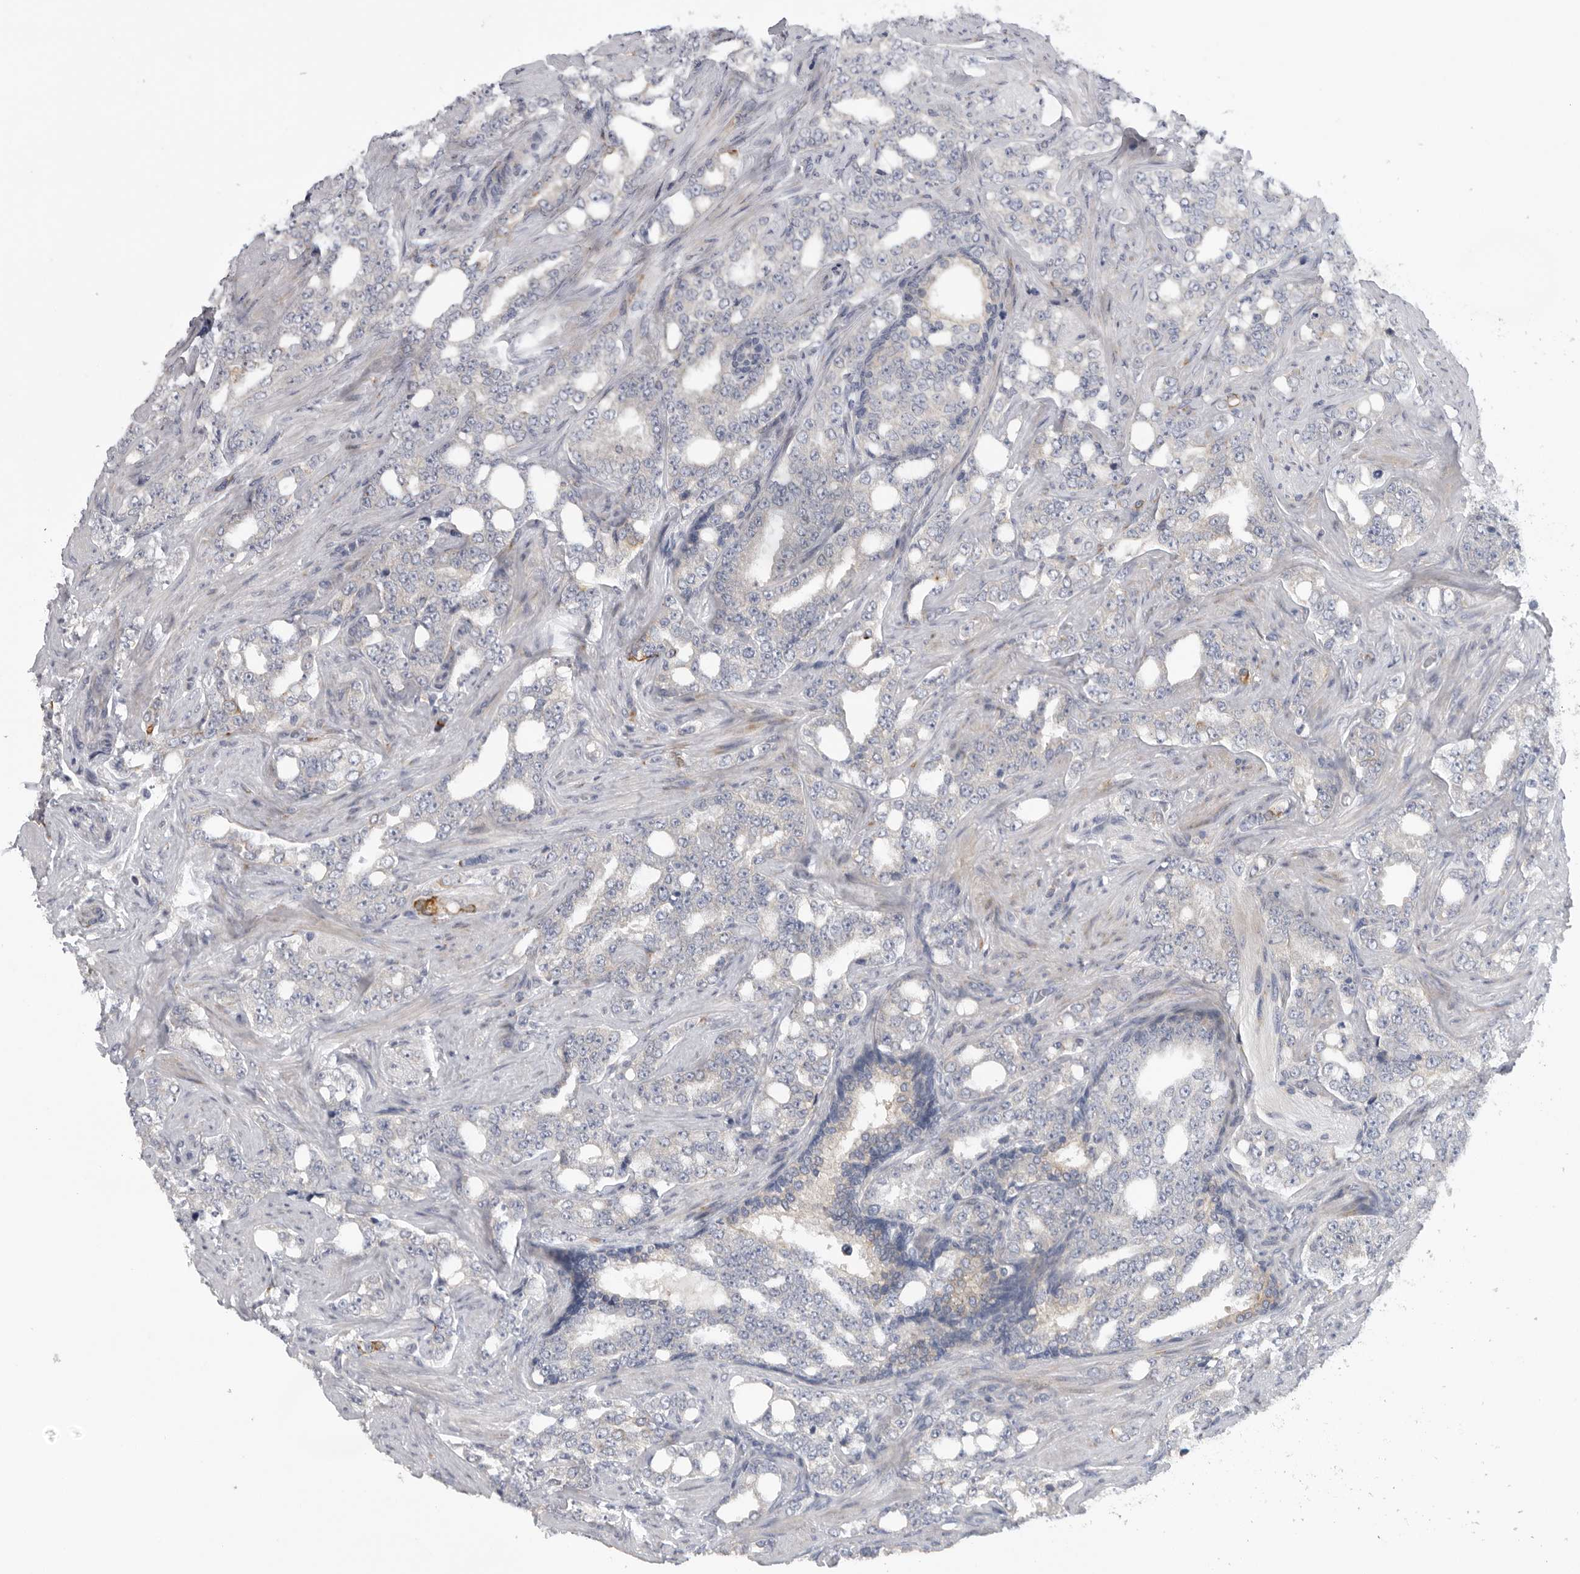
{"staining": {"intensity": "moderate", "quantity": "<25%", "location": "cytoplasmic/membranous"}, "tissue": "prostate cancer", "cell_type": "Tumor cells", "image_type": "cancer", "snomed": [{"axis": "morphology", "description": "Adenocarcinoma, High grade"}, {"axis": "topography", "description": "Prostate"}], "caption": "Prostate adenocarcinoma (high-grade) tissue shows moderate cytoplasmic/membranous staining in approximately <25% of tumor cells, visualized by immunohistochemistry.", "gene": "USP24", "patient": {"sex": "male", "age": 64}}